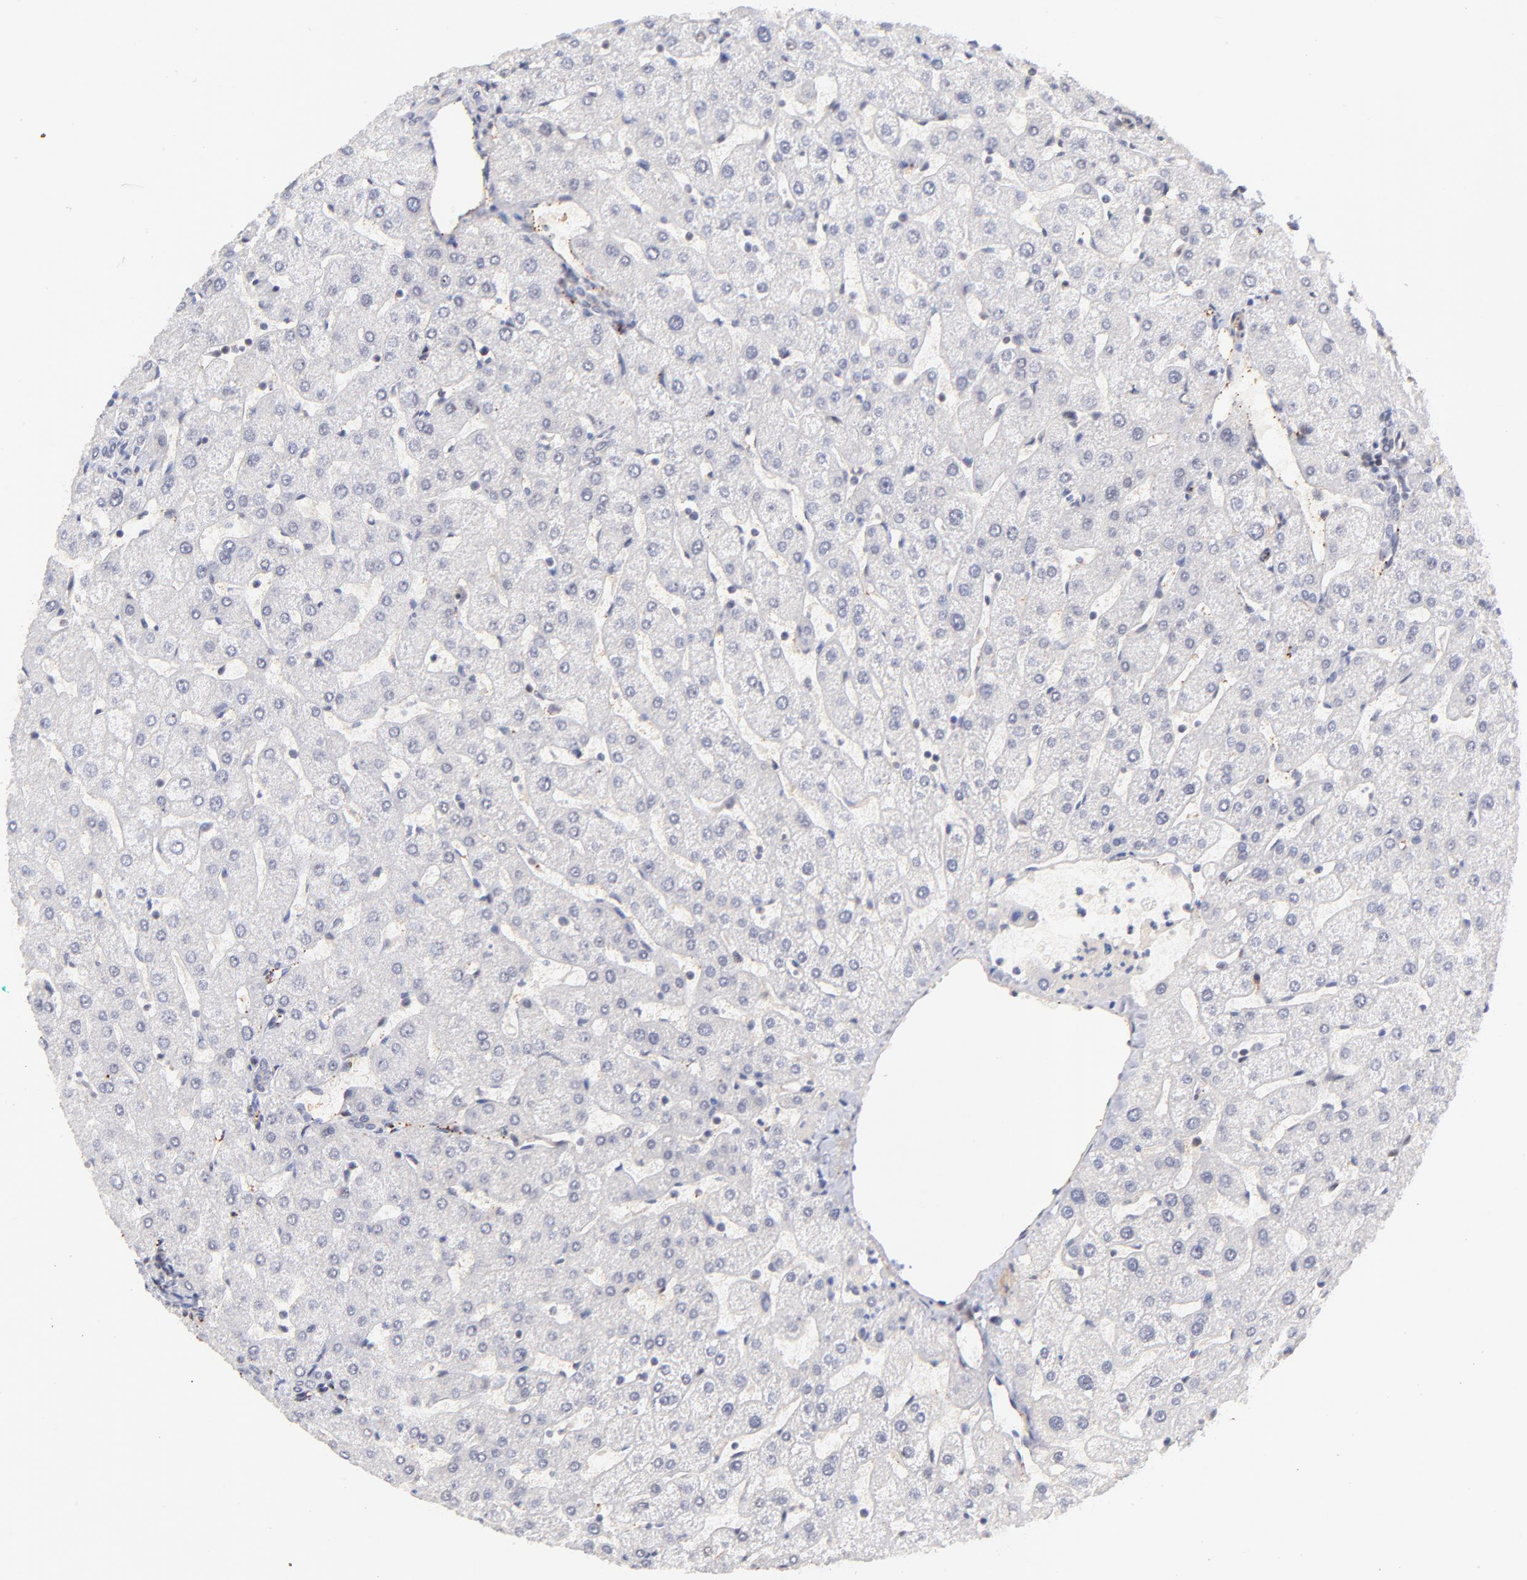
{"staining": {"intensity": "negative", "quantity": "none", "location": "none"}, "tissue": "liver", "cell_type": "Cholangiocytes", "image_type": "normal", "snomed": [{"axis": "morphology", "description": "Normal tissue, NOS"}, {"axis": "topography", "description": "Liver"}], "caption": "This is an IHC micrograph of benign liver. There is no staining in cholangiocytes.", "gene": "ZFP92", "patient": {"sex": "male", "age": 67}}